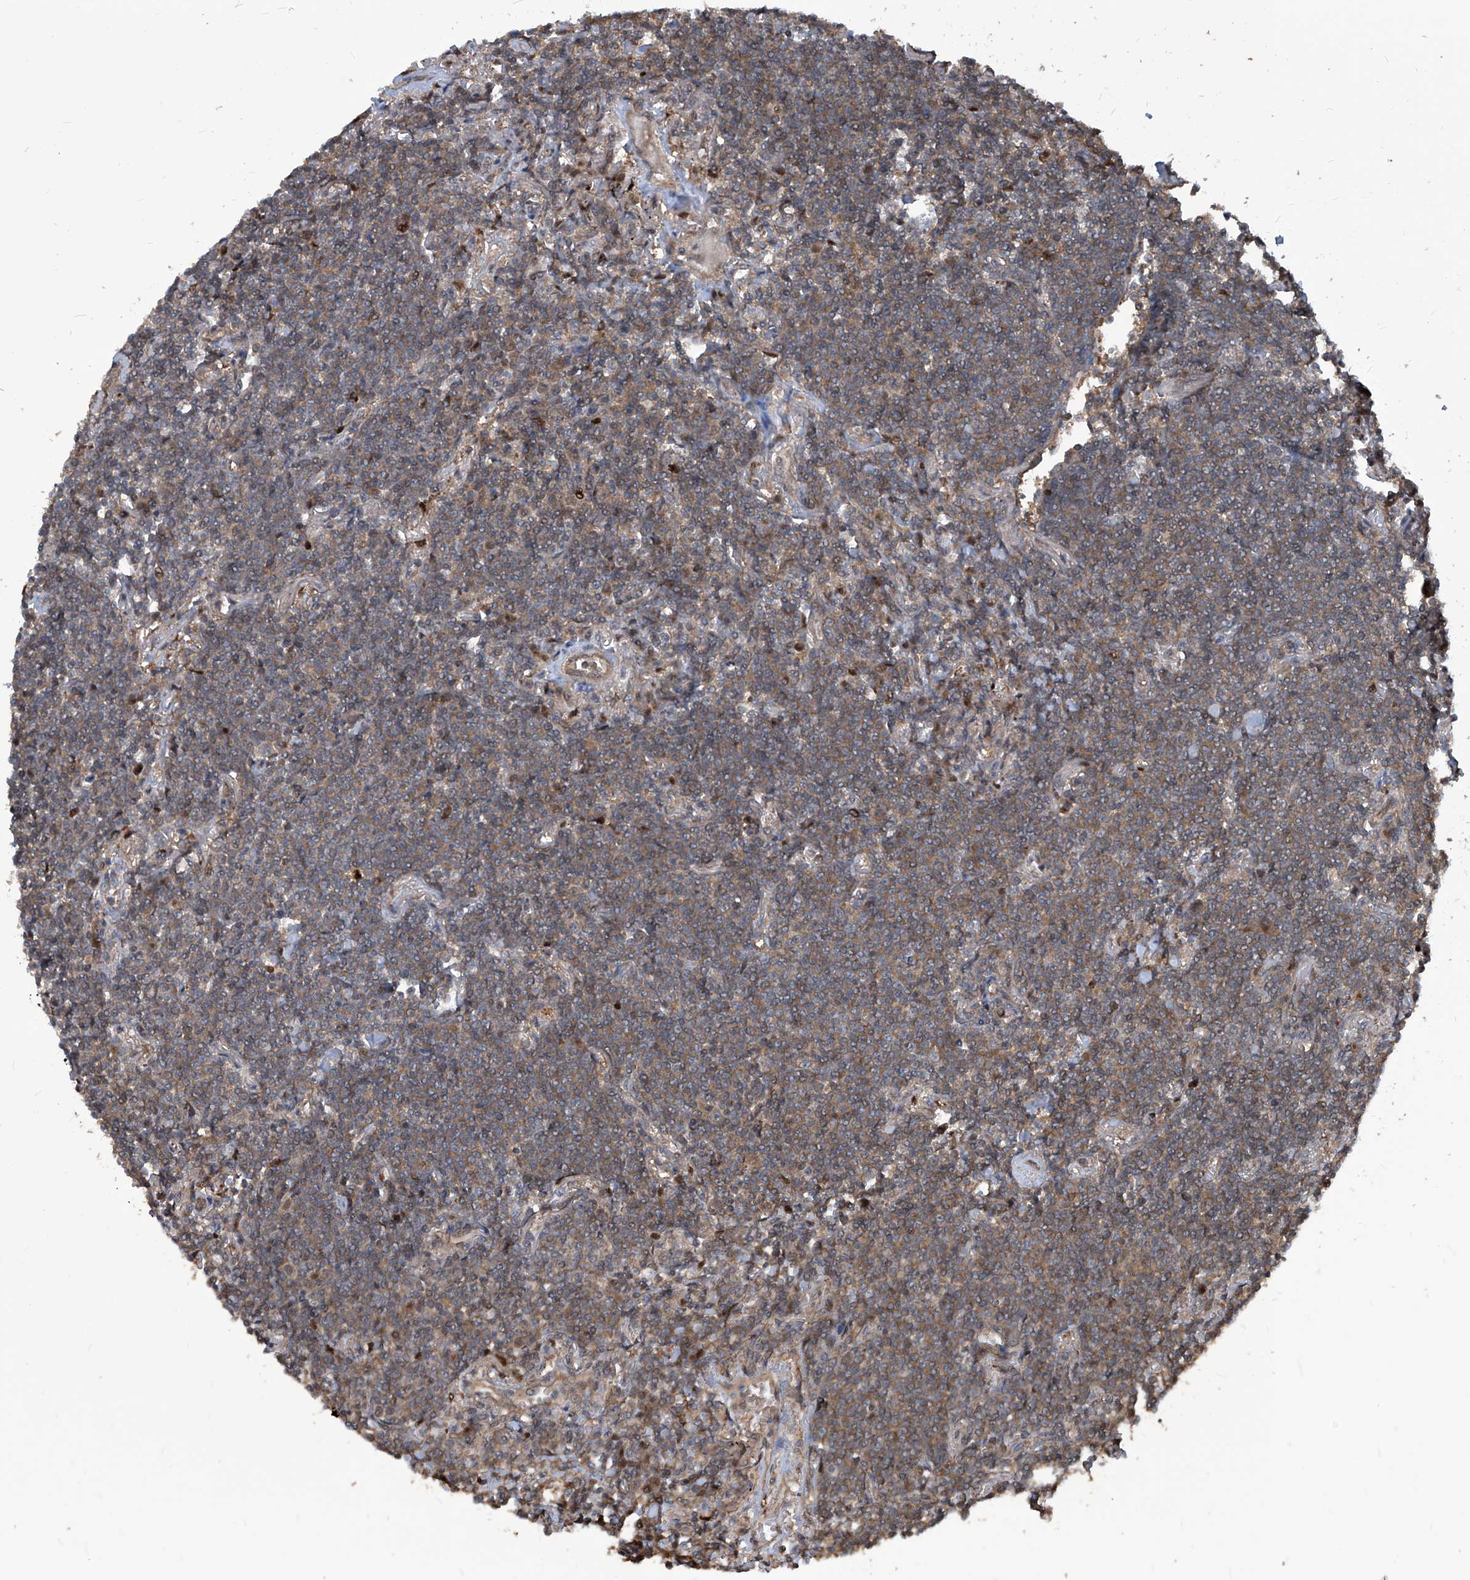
{"staining": {"intensity": "weak", "quantity": "<25%", "location": "cytoplasmic/membranous"}, "tissue": "lymphoma", "cell_type": "Tumor cells", "image_type": "cancer", "snomed": [{"axis": "morphology", "description": "Malignant lymphoma, non-Hodgkin's type, Low grade"}, {"axis": "topography", "description": "Lung"}], "caption": "High magnification brightfield microscopy of lymphoma stained with DAB (3,3'-diaminobenzidine) (brown) and counterstained with hematoxylin (blue): tumor cells show no significant staining.", "gene": "PSMB1", "patient": {"sex": "female", "age": 71}}